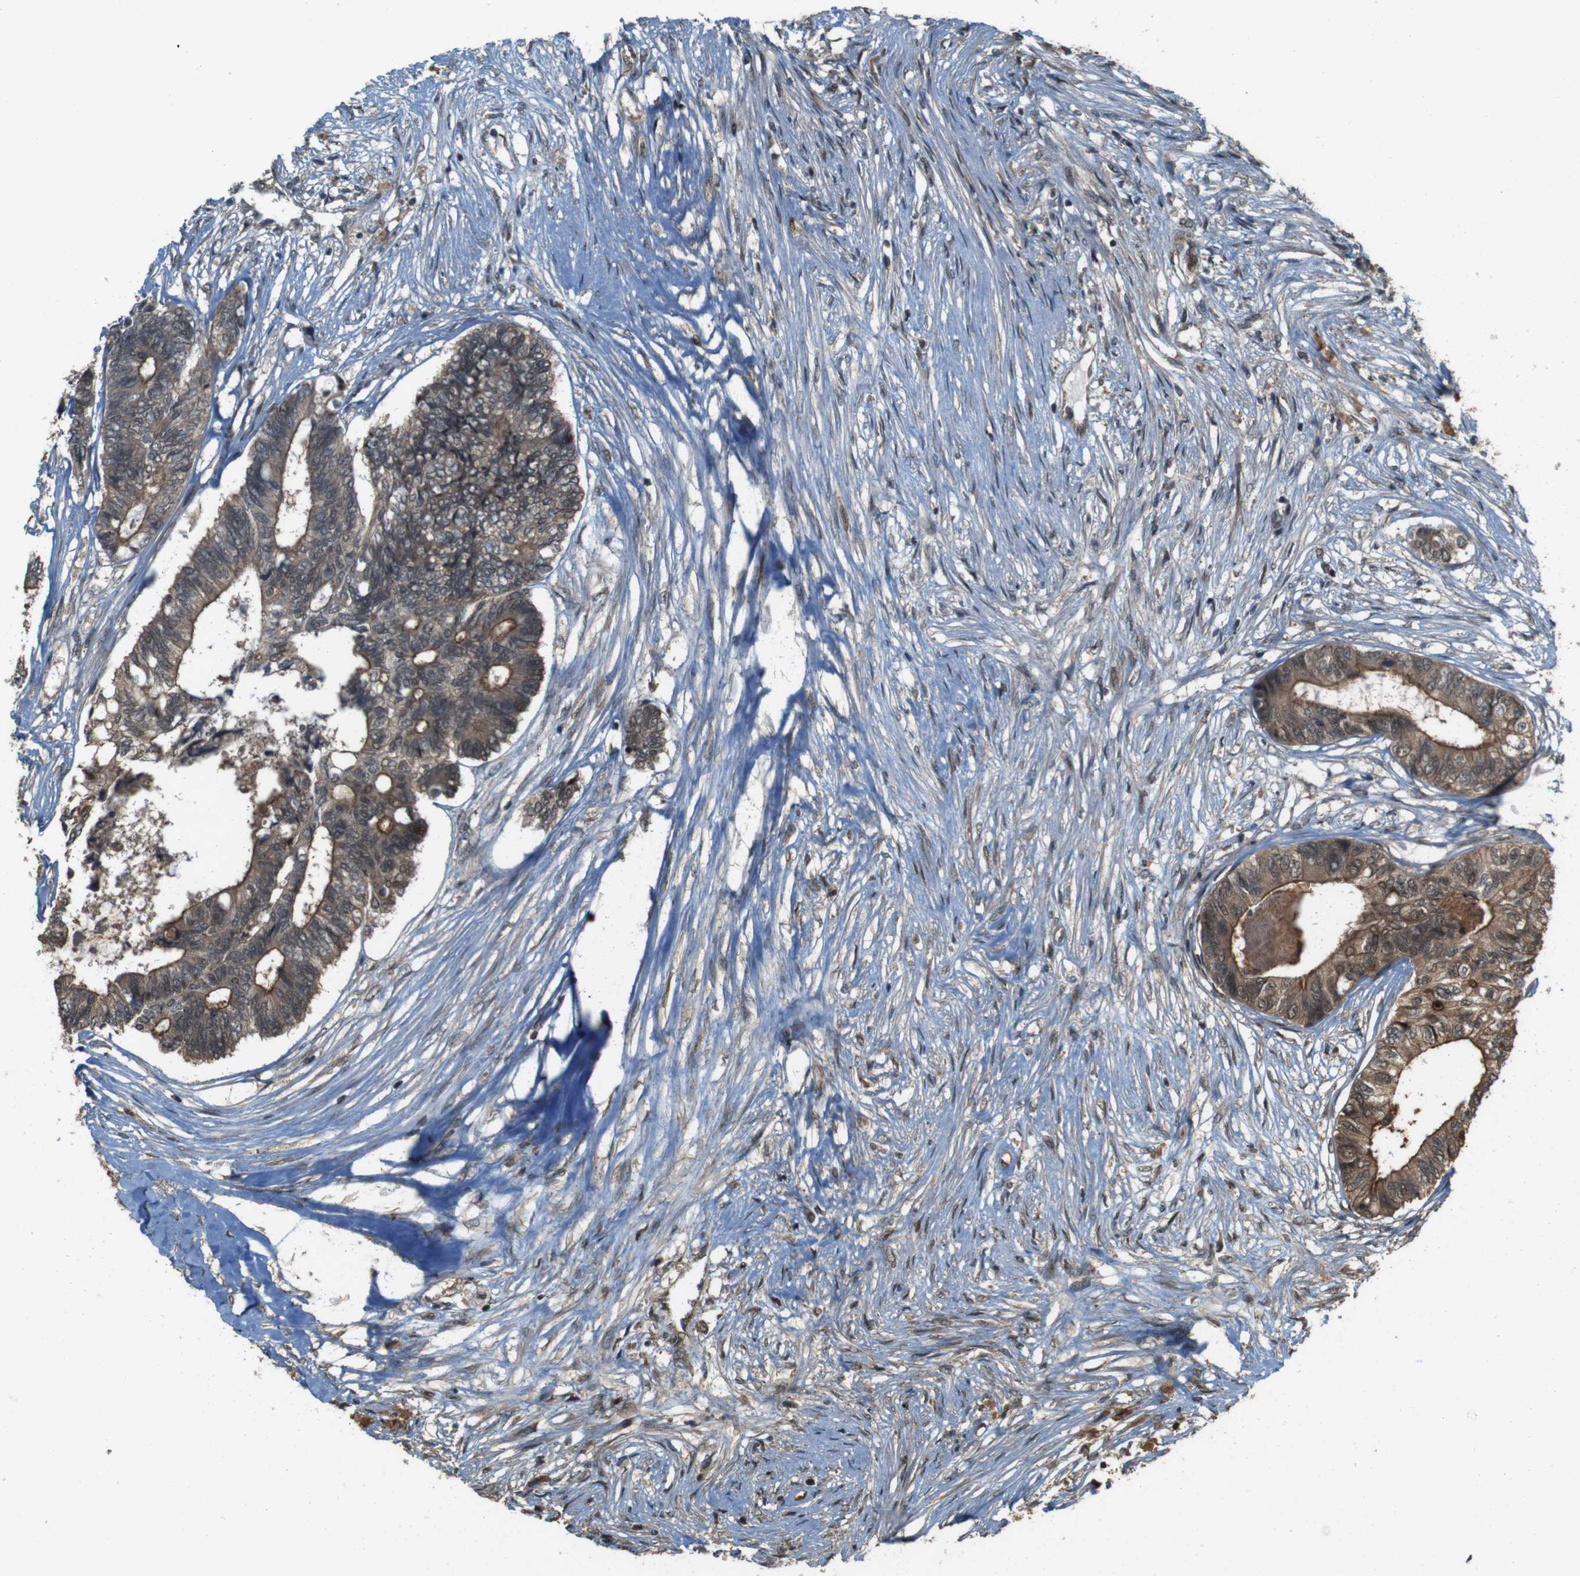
{"staining": {"intensity": "moderate", "quantity": ">75%", "location": "cytoplasmic/membranous"}, "tissue": "colorectal cancer", "cell_type": "Tumor cells", "image_type": "cancer", "snomed": [{"axis": "morphology", "description": "Adenocarcinoma, NOS"}, {"axis": "topography", "description": "Rectum"}], "caption": "The image displays staining of colorectal cancer (adenocarcinoma), revealing moderate cytoplasmic/membranous protein staining (brown color) within tumor cells.", "gene": "CDC34", "patient": {"sex": "male", "age": 63}}